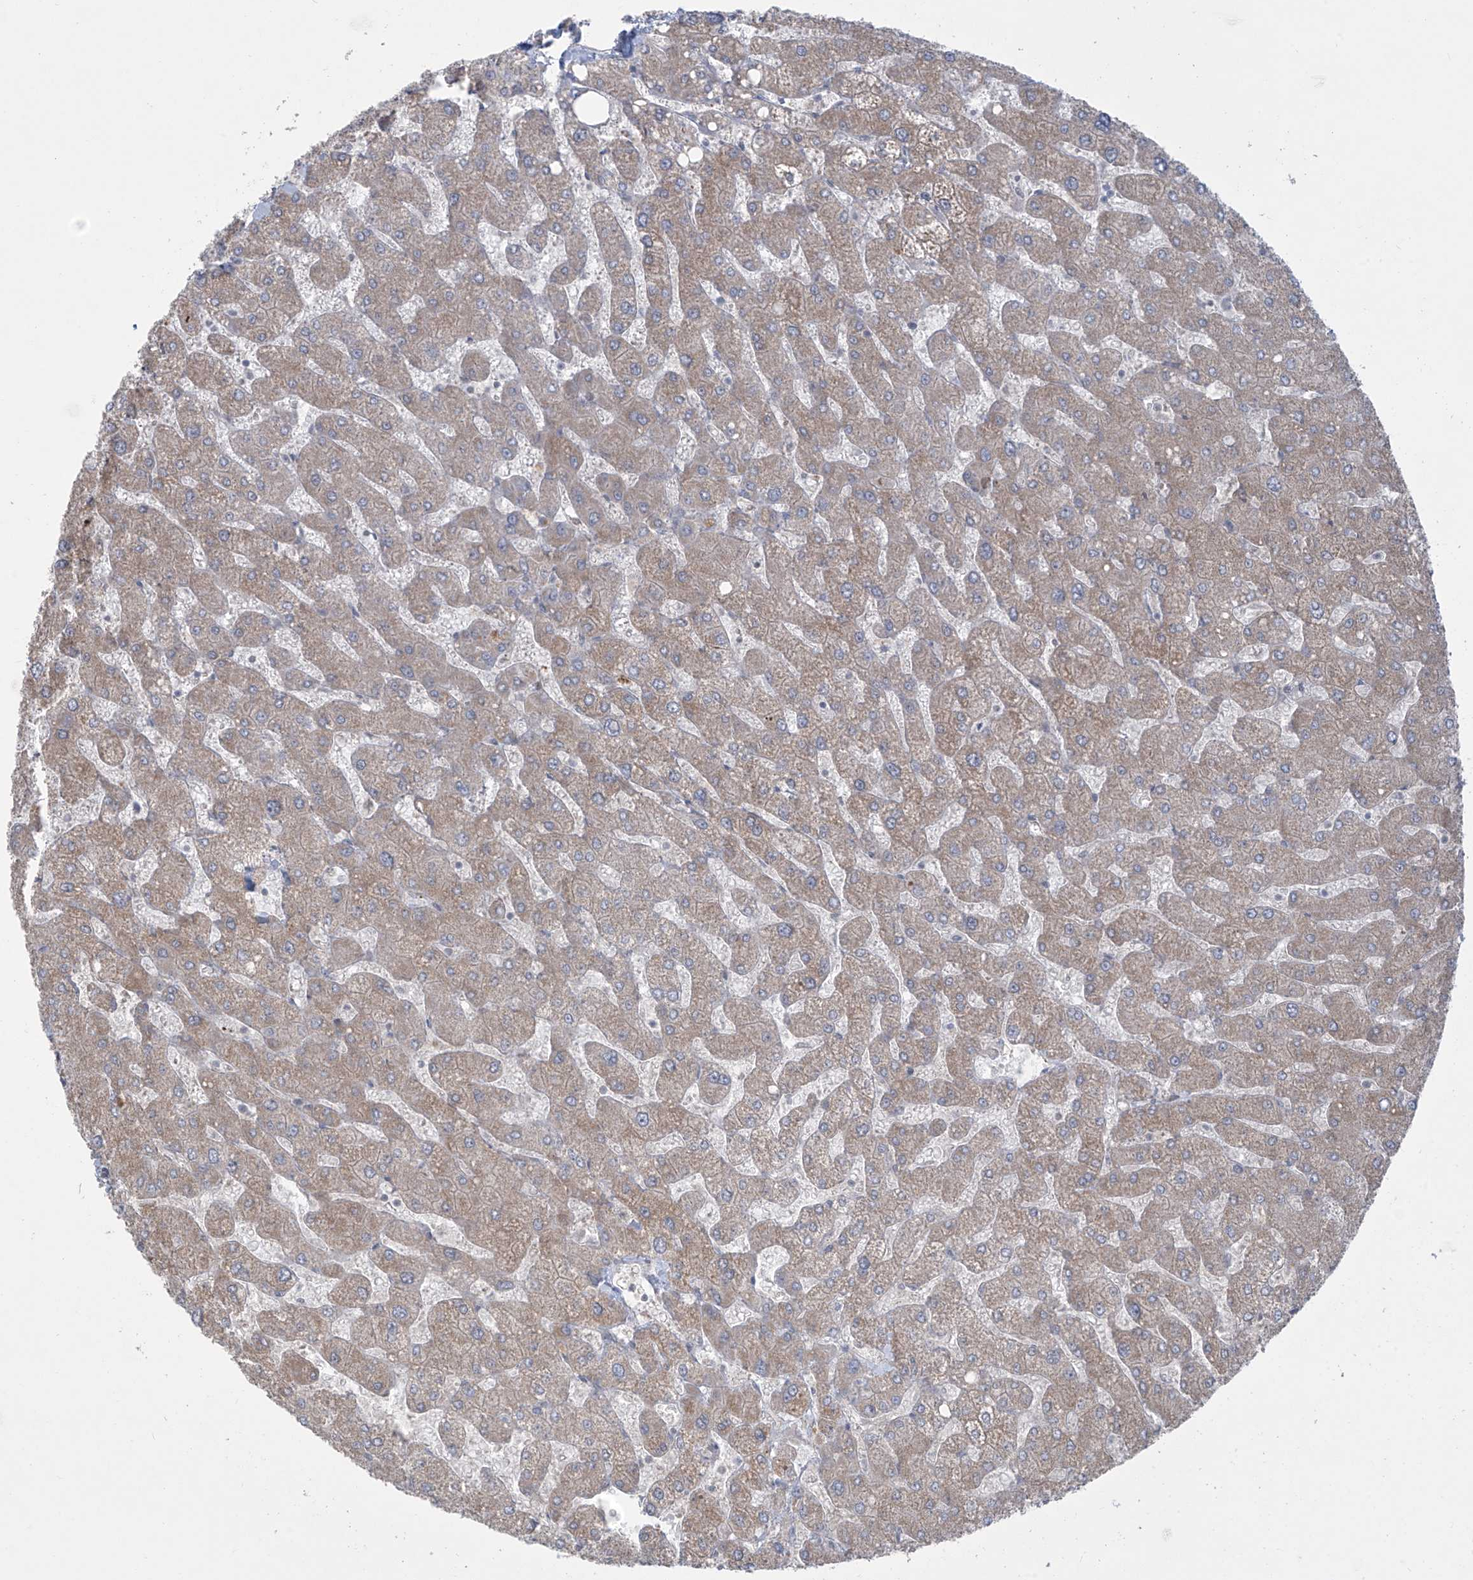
{"staining": {"intensity": "negative", "quantity": "none", "location": "none"}, "tissue": "liver", "cell_type": "Cholangiocytes", "image_type": "normal", "snomed": [{"axis": "morphology", "description": "Normal tissue, NOS"}, {"axis": "topography", "description": "Liver"}], "caption": "A micrograph of liver stained for a protein shows no brown staining in cholangiocytes. The staining is performed using DAB brown chromogen with nuclei counter-stained in using hematoxylin.", "gene": "RASGEF1A", "patient": {"sex": "male", "age": 55}}